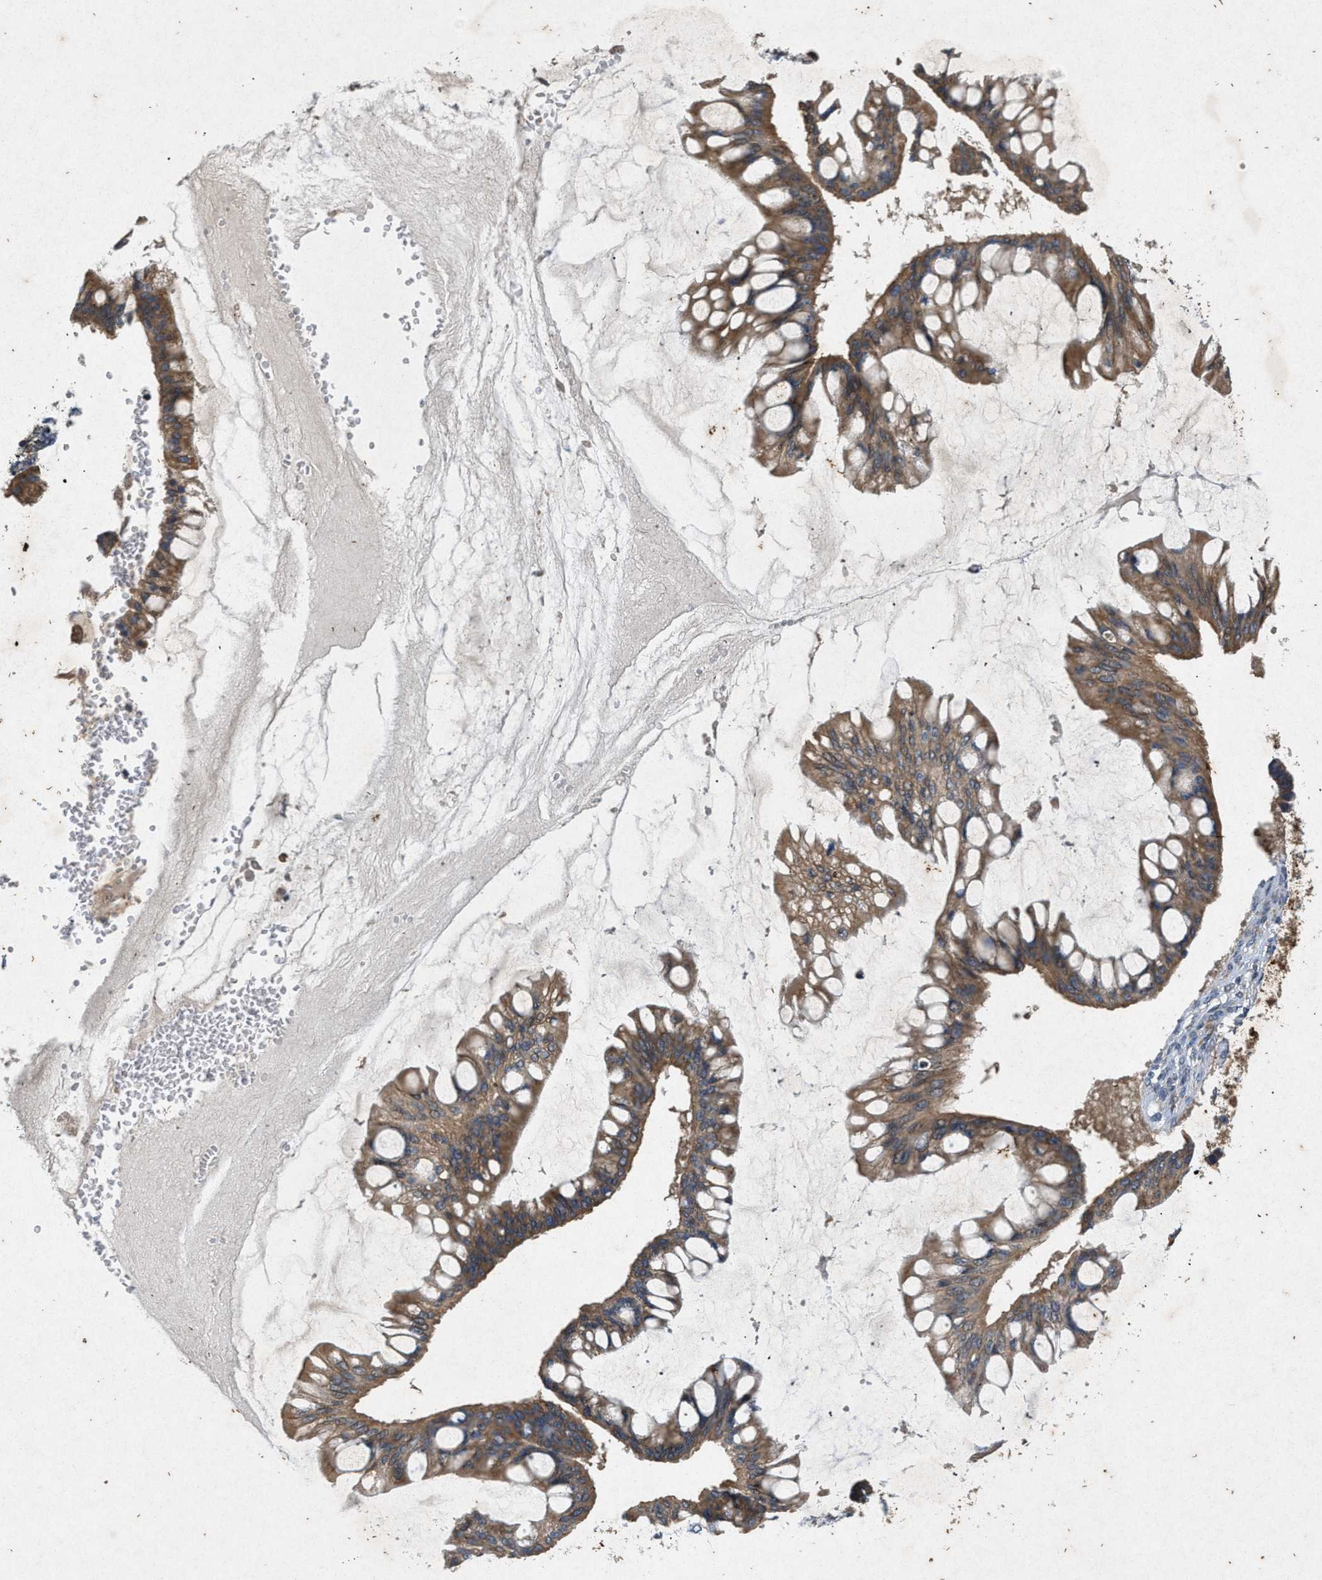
{"staining": {"intensity": "moderate", "quantity": ">75%", "location": "cytoplasmic/membranous"}, "tissue": "ovarian cancer", "cell_type": "Tumor cells", "image_type": "cancer", "snomed": [{"axis": "morphology", "description": "Cystadenocarcinoma, mucinous, NOS"}, {"axis": "topography", "description": "Ovary"}], "caption": "Human ovarian cancer stained for a protein (brown) demonstrates moderate cytoplasmic/membranous positive staining in about >75% of tumor cells.", "gene": "PRKG2", "patient": {"sex": "female", "age": 73}}